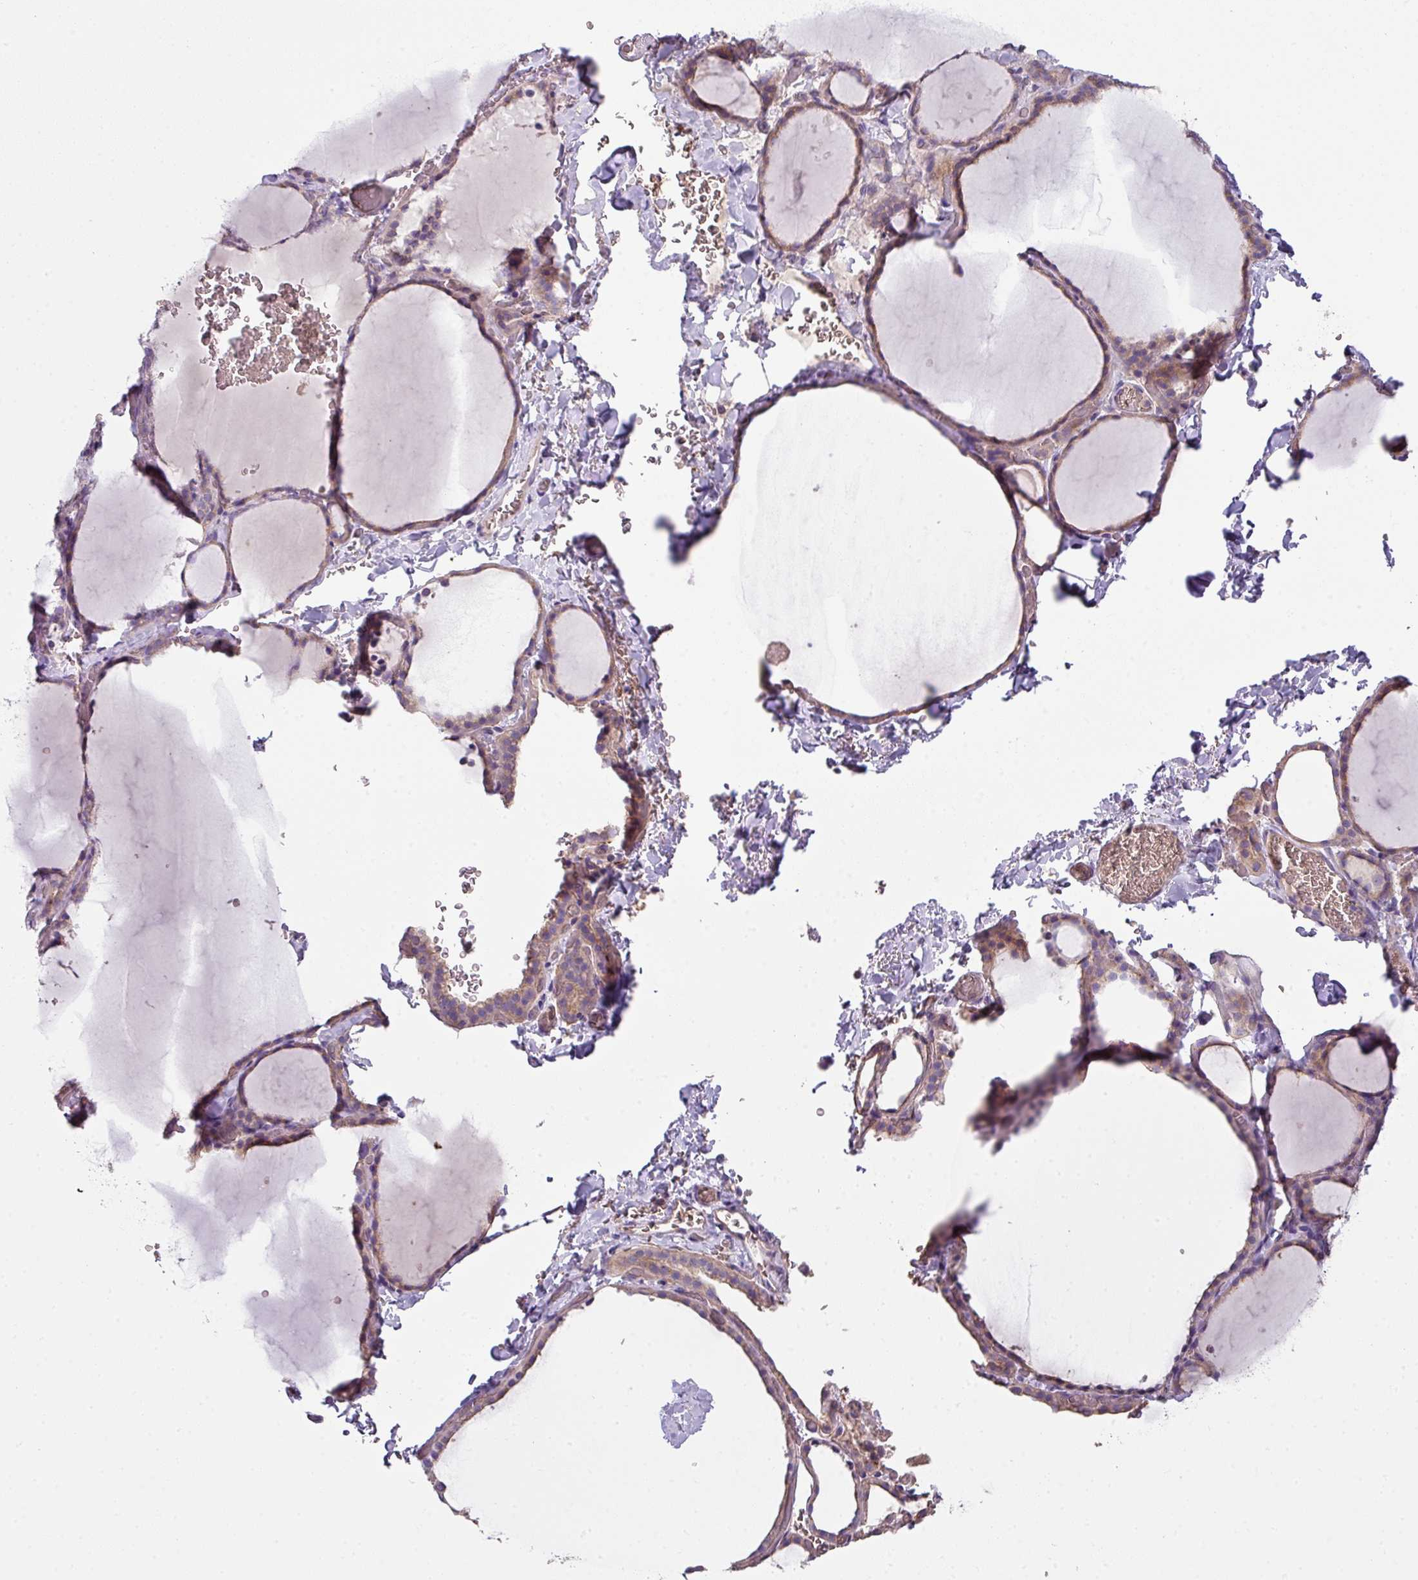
{"staining": {"intensity": "weak", "quantity": "25%-75%", "location": "cytoplasmic/membranous"}, "tissue": "thyroid gland", "cell_type": "Glandular cells", "image_type": "normal", "snomed": [{"axis": "morphology", "description": "Normal tissue, NOS"}, {"axis": "topography", "description": "Thyroid gland"}], "caption": "Protein positivity by immunohistochemistry shows weak cytoplasmic/membranous staining in about 25%-75% of glandular cells in benign thyroid gland.", "gene": "LRRC9", "patient": {"sex": "female", "age": 22}}